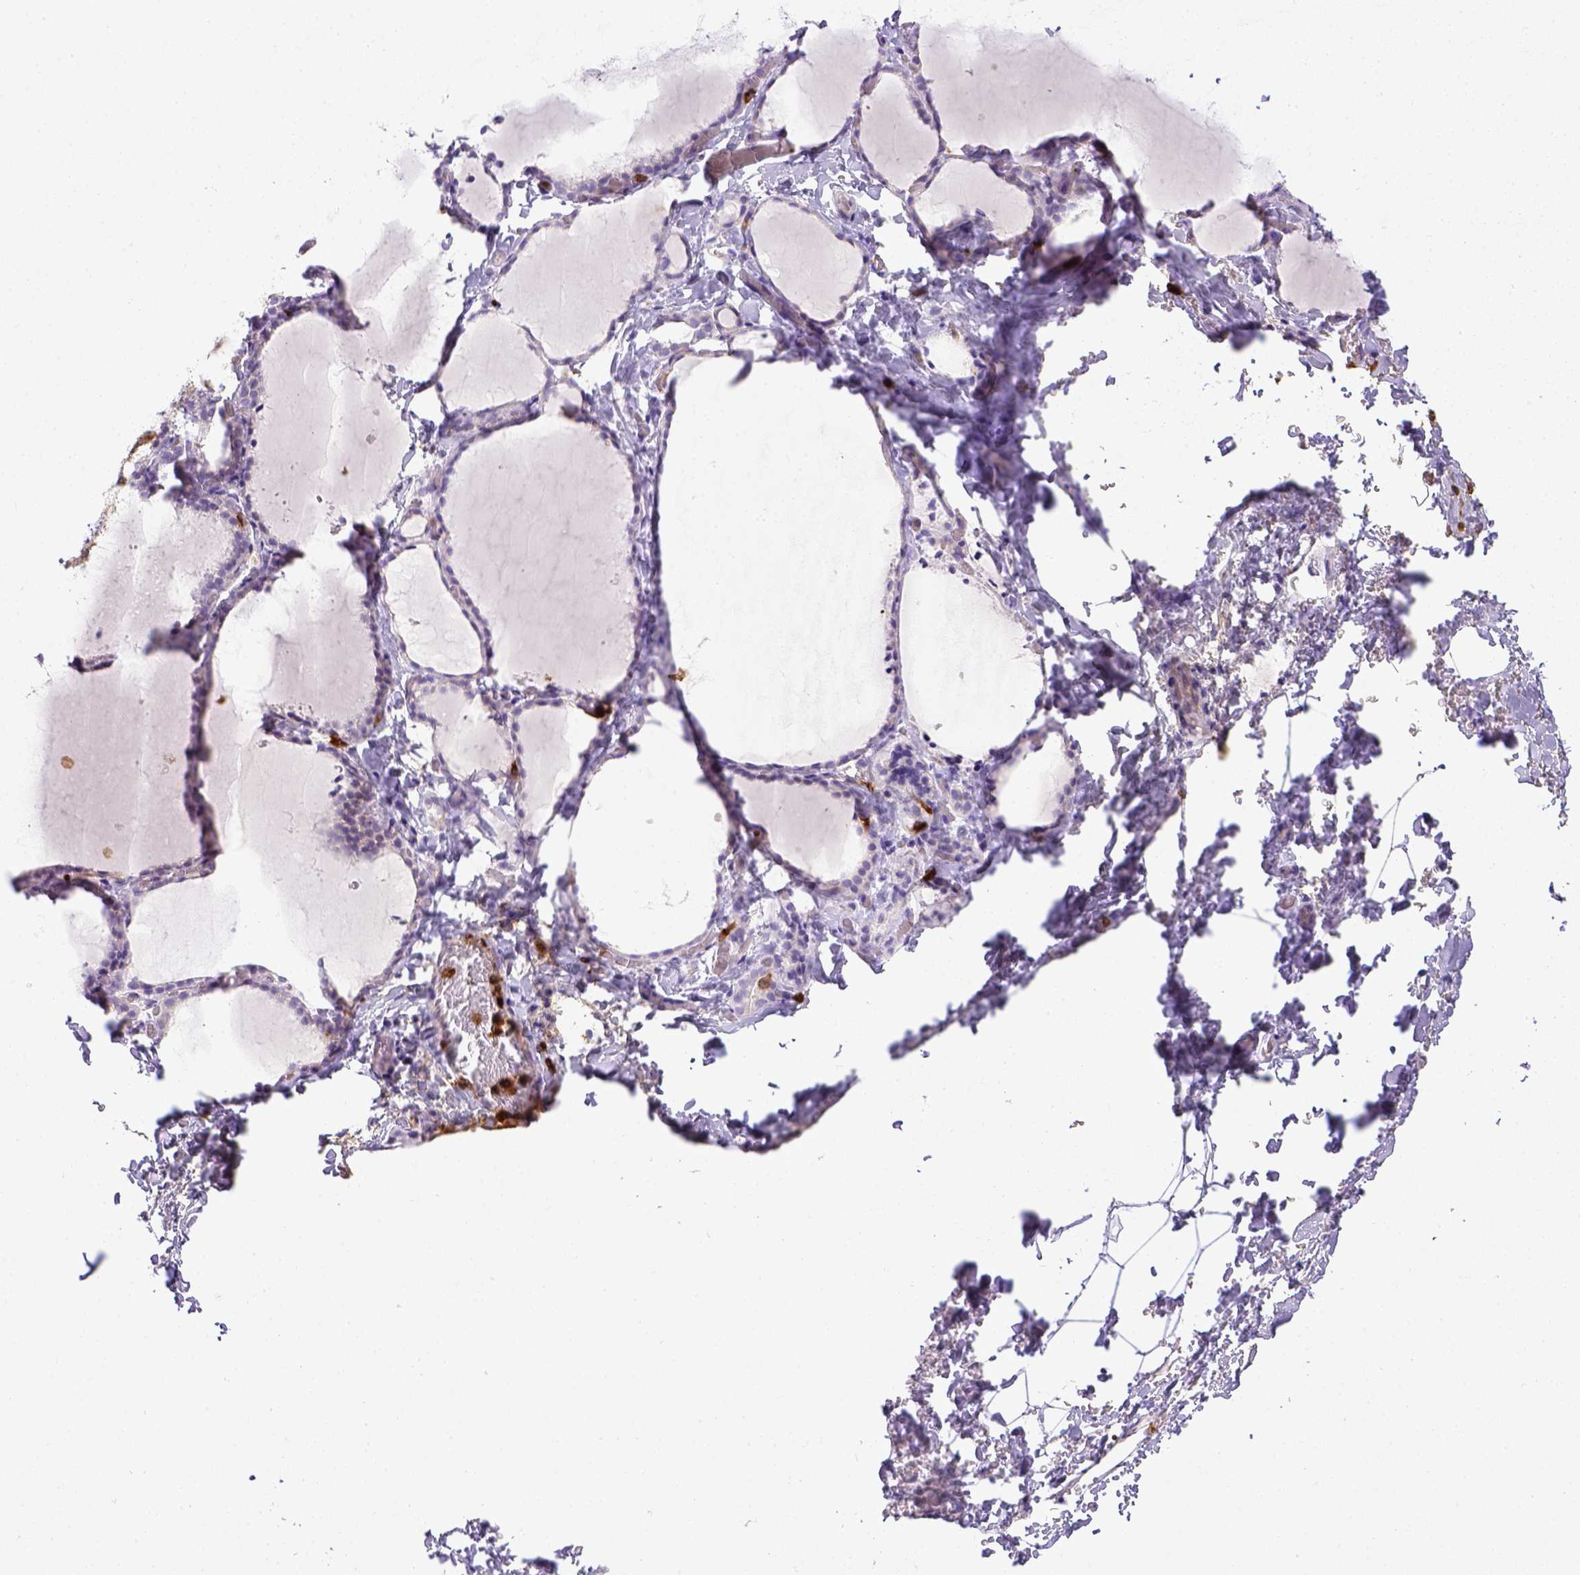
{"staining": {"intensity": "negative", "quantity": "none", "location": "none"}, "tissue": "thyroid gland", "cell_type": "Glandular cells", "image_type": "normal", "snomed": [{"axis": "morphology", "description": "Normal tissue, NOS"}, {"axis": "topography", "description": "Thyroid gland"}], "caption": "A high-resolution micrograph shows IHC staining of benign thyroid gland, which reveals no significant expression in glandular cells. (Stains: DAB immunohistochemistry (IHC) with hematoxylin counter stain, Microscopy: brightfield microscopy at high magnification).", "gene": "ITGAM", "patient": {"sex": "female", "age": 22}}